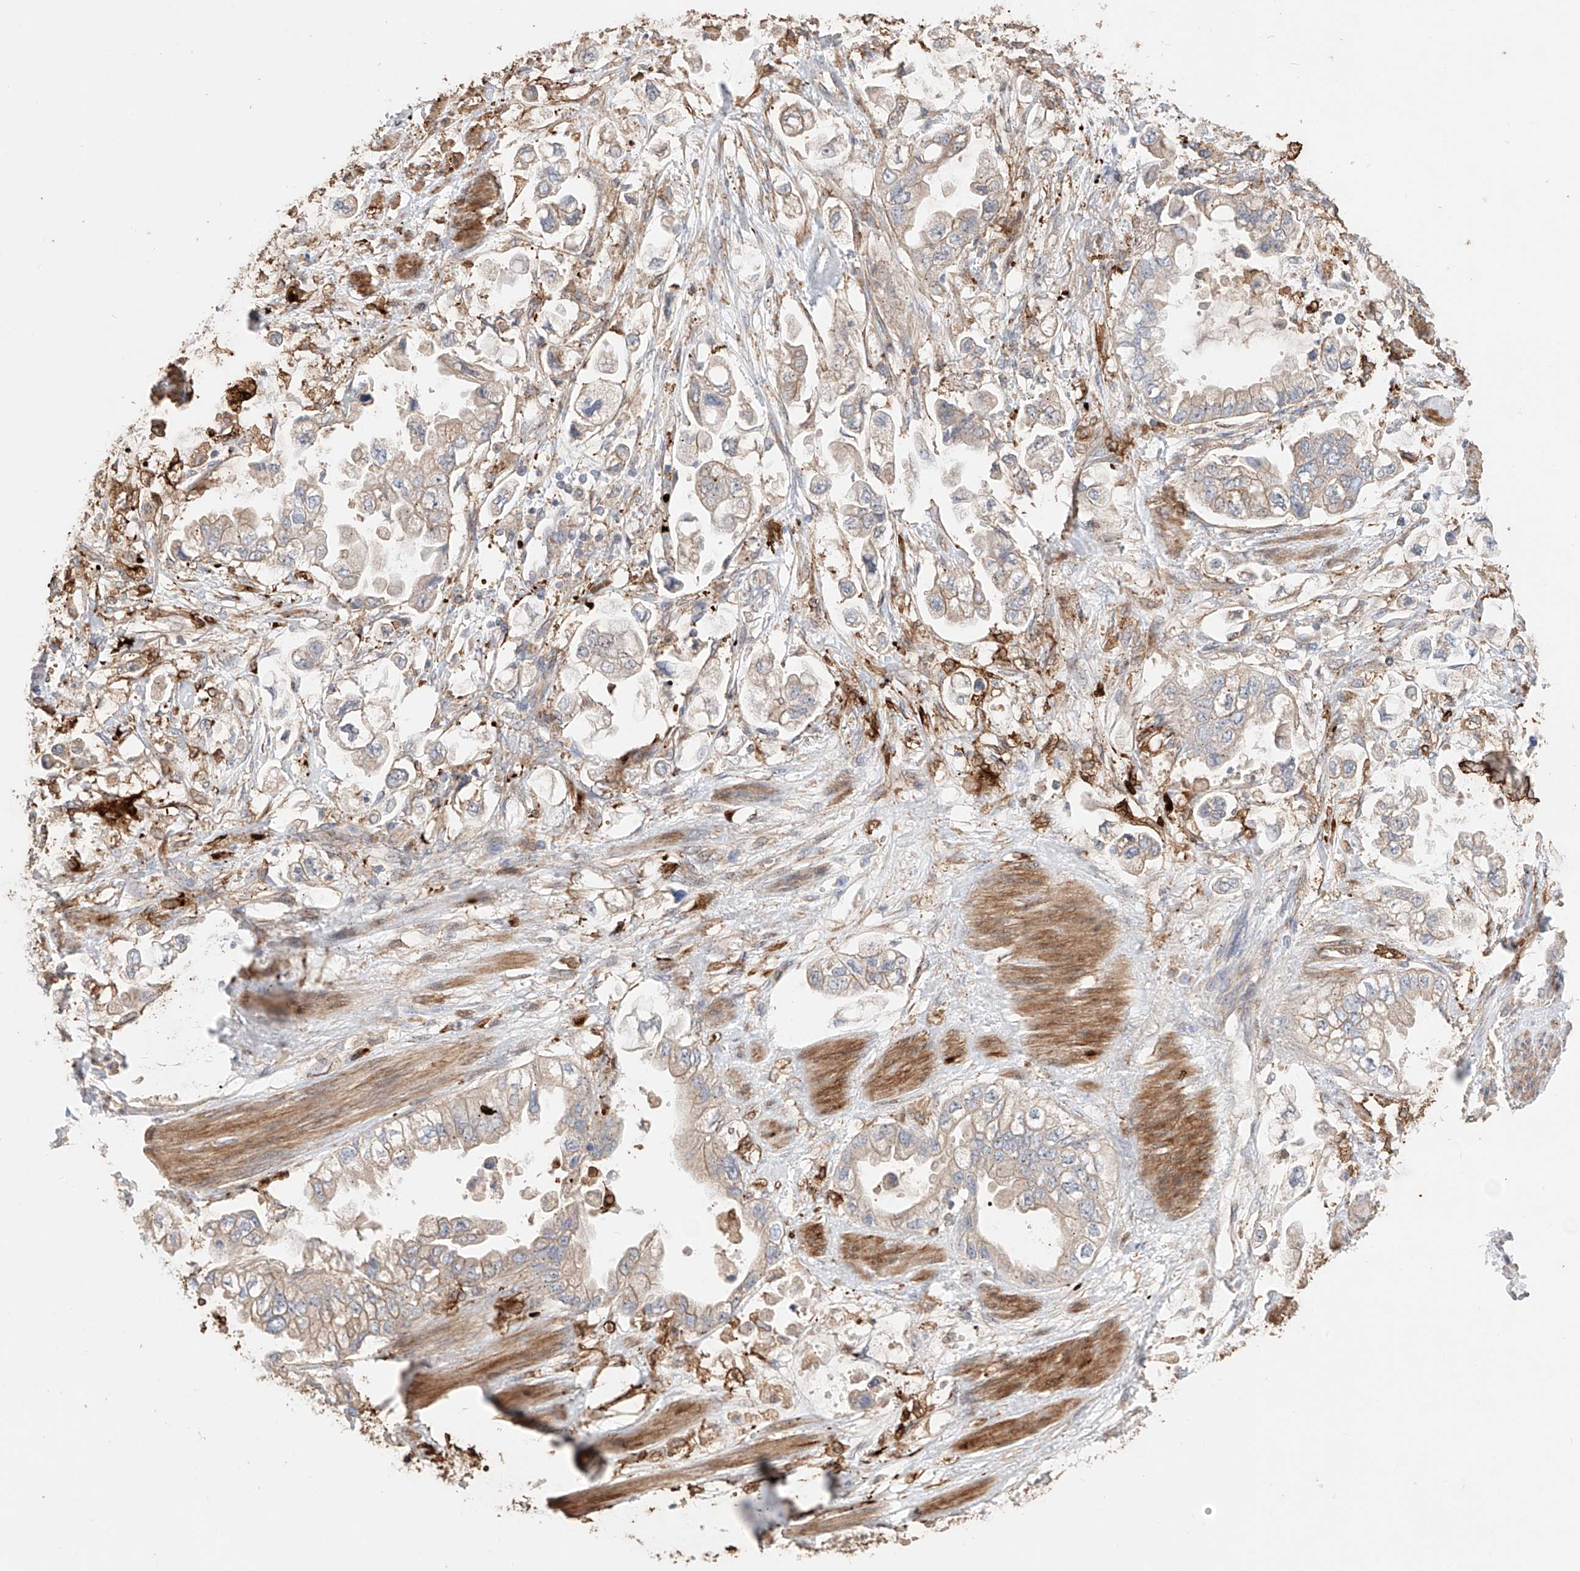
{"staining": {"intensity": "weak", "quantity": "25%-75%", "location": "cytoplasmic/membranous"}, "tissue": "stomach cancer", "cell_type": "Tumor cells", "image_type": "cancer", "snomed": [{"axis": "morphology", "description": "Adenocarcinoma, NOS"}, {"axis": "topography", "description": "Stomach"}], "caption": "Immunohistochemical staining of human adenocarcinoma (stomach) exhibits weak cytoplasmic/membranous protein expression in about 25%-75% of tumor cells.", "gene": "MOSPD1", "patient": {"sex": "male", "age": 62}}